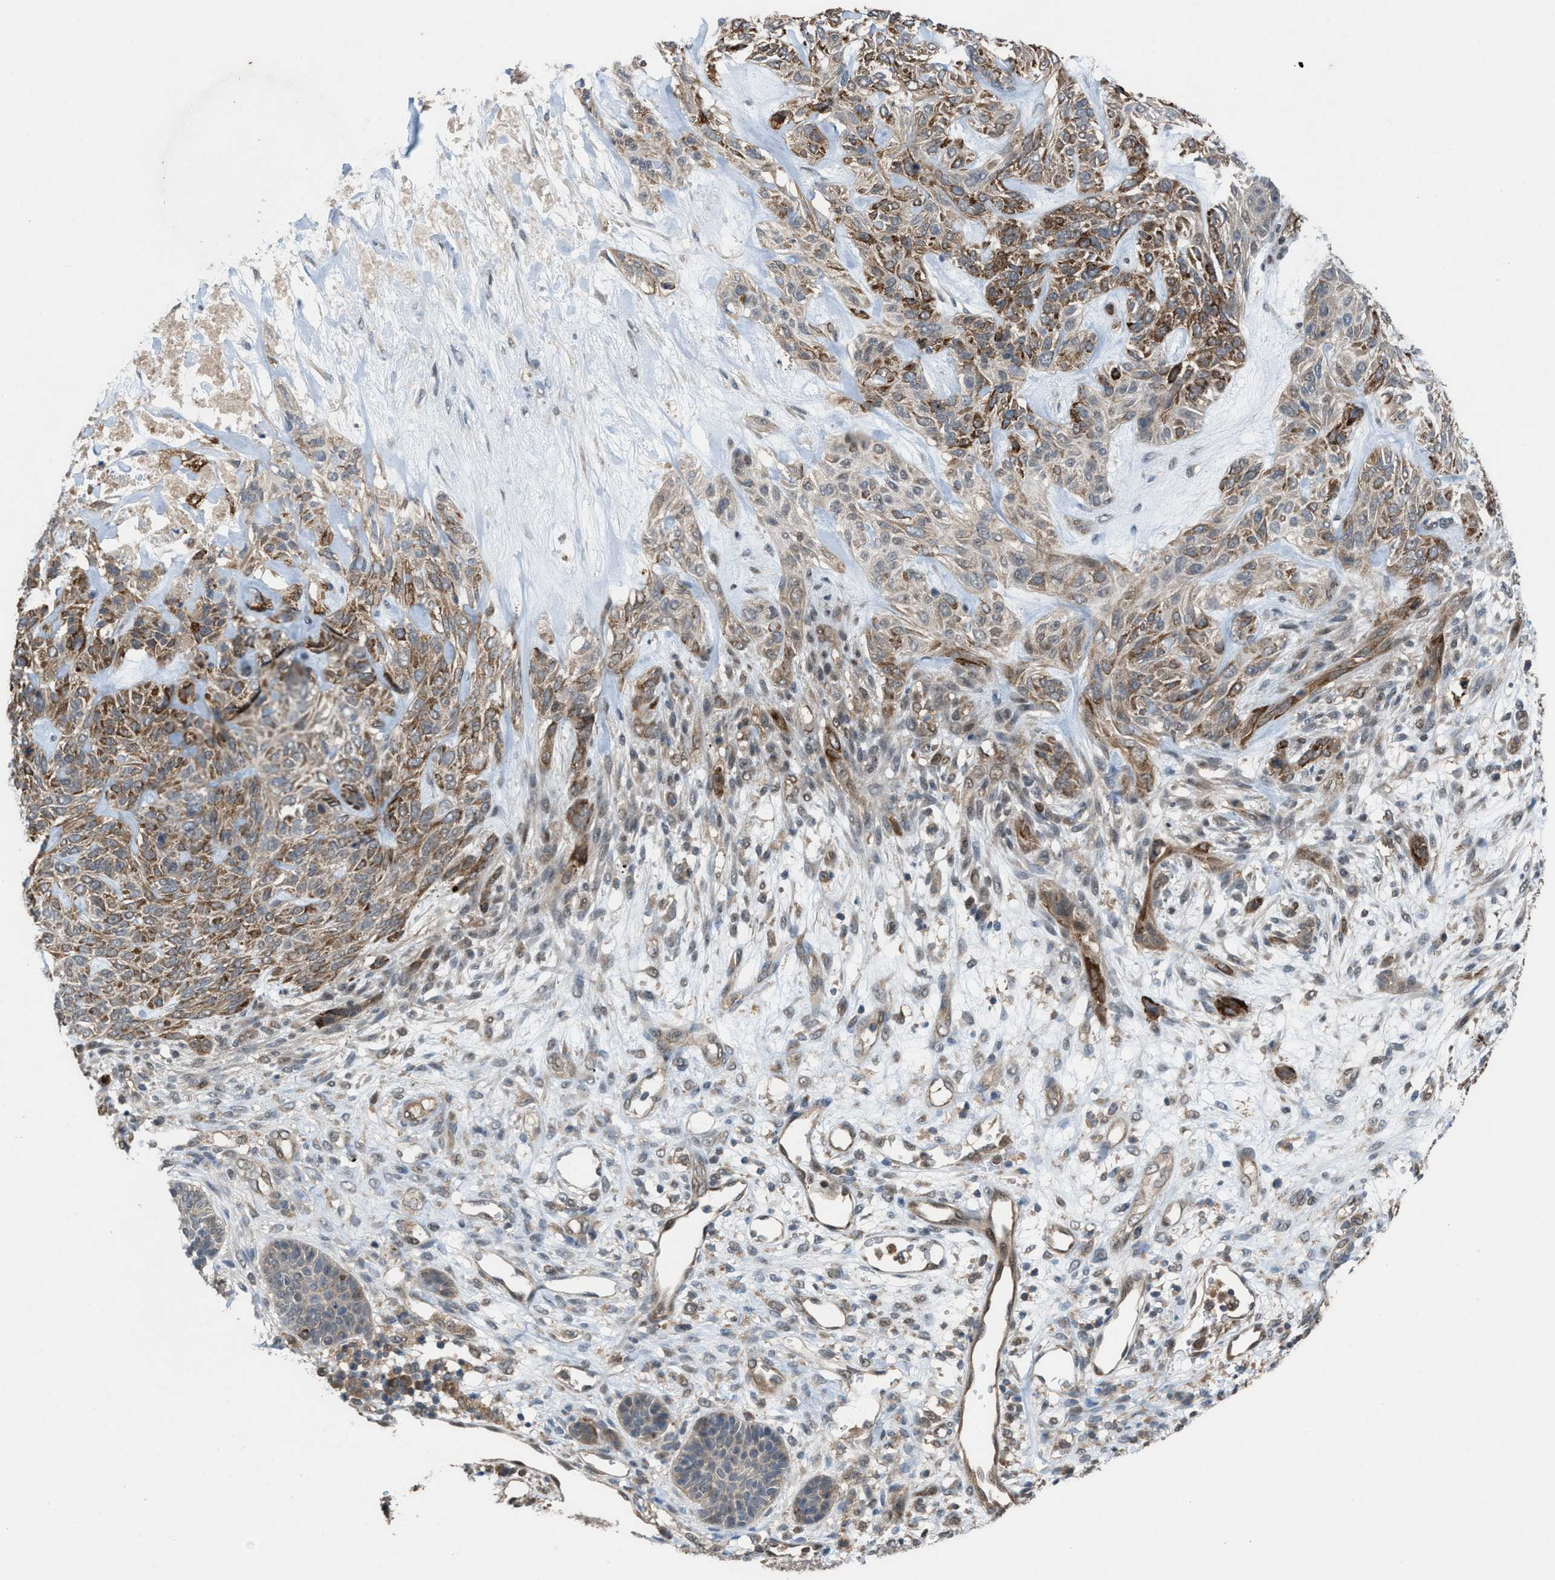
{"staining": {"intensity": "strong", "quantity": "25%-75%", "location": "cytoplasmic/membranous"}, "tissue": "skin cancer", "cell_type": "Tumor cells", "image_type": "cancer", "snomed": [{"axis": "morphology", "description": "Basal cell carcinoma"}, {"axis": "topography", "description": "Skin"}], "caption": "IHC of human skin cancer (basal cell carcinoma) displays high levels of strong cytoplasmic/membranous staining in approximately 25%-75% of tumor cells. Nuclei are stained in blue.", "gene": "PLAA", "patient": {"sex": "male", "age": 55}}